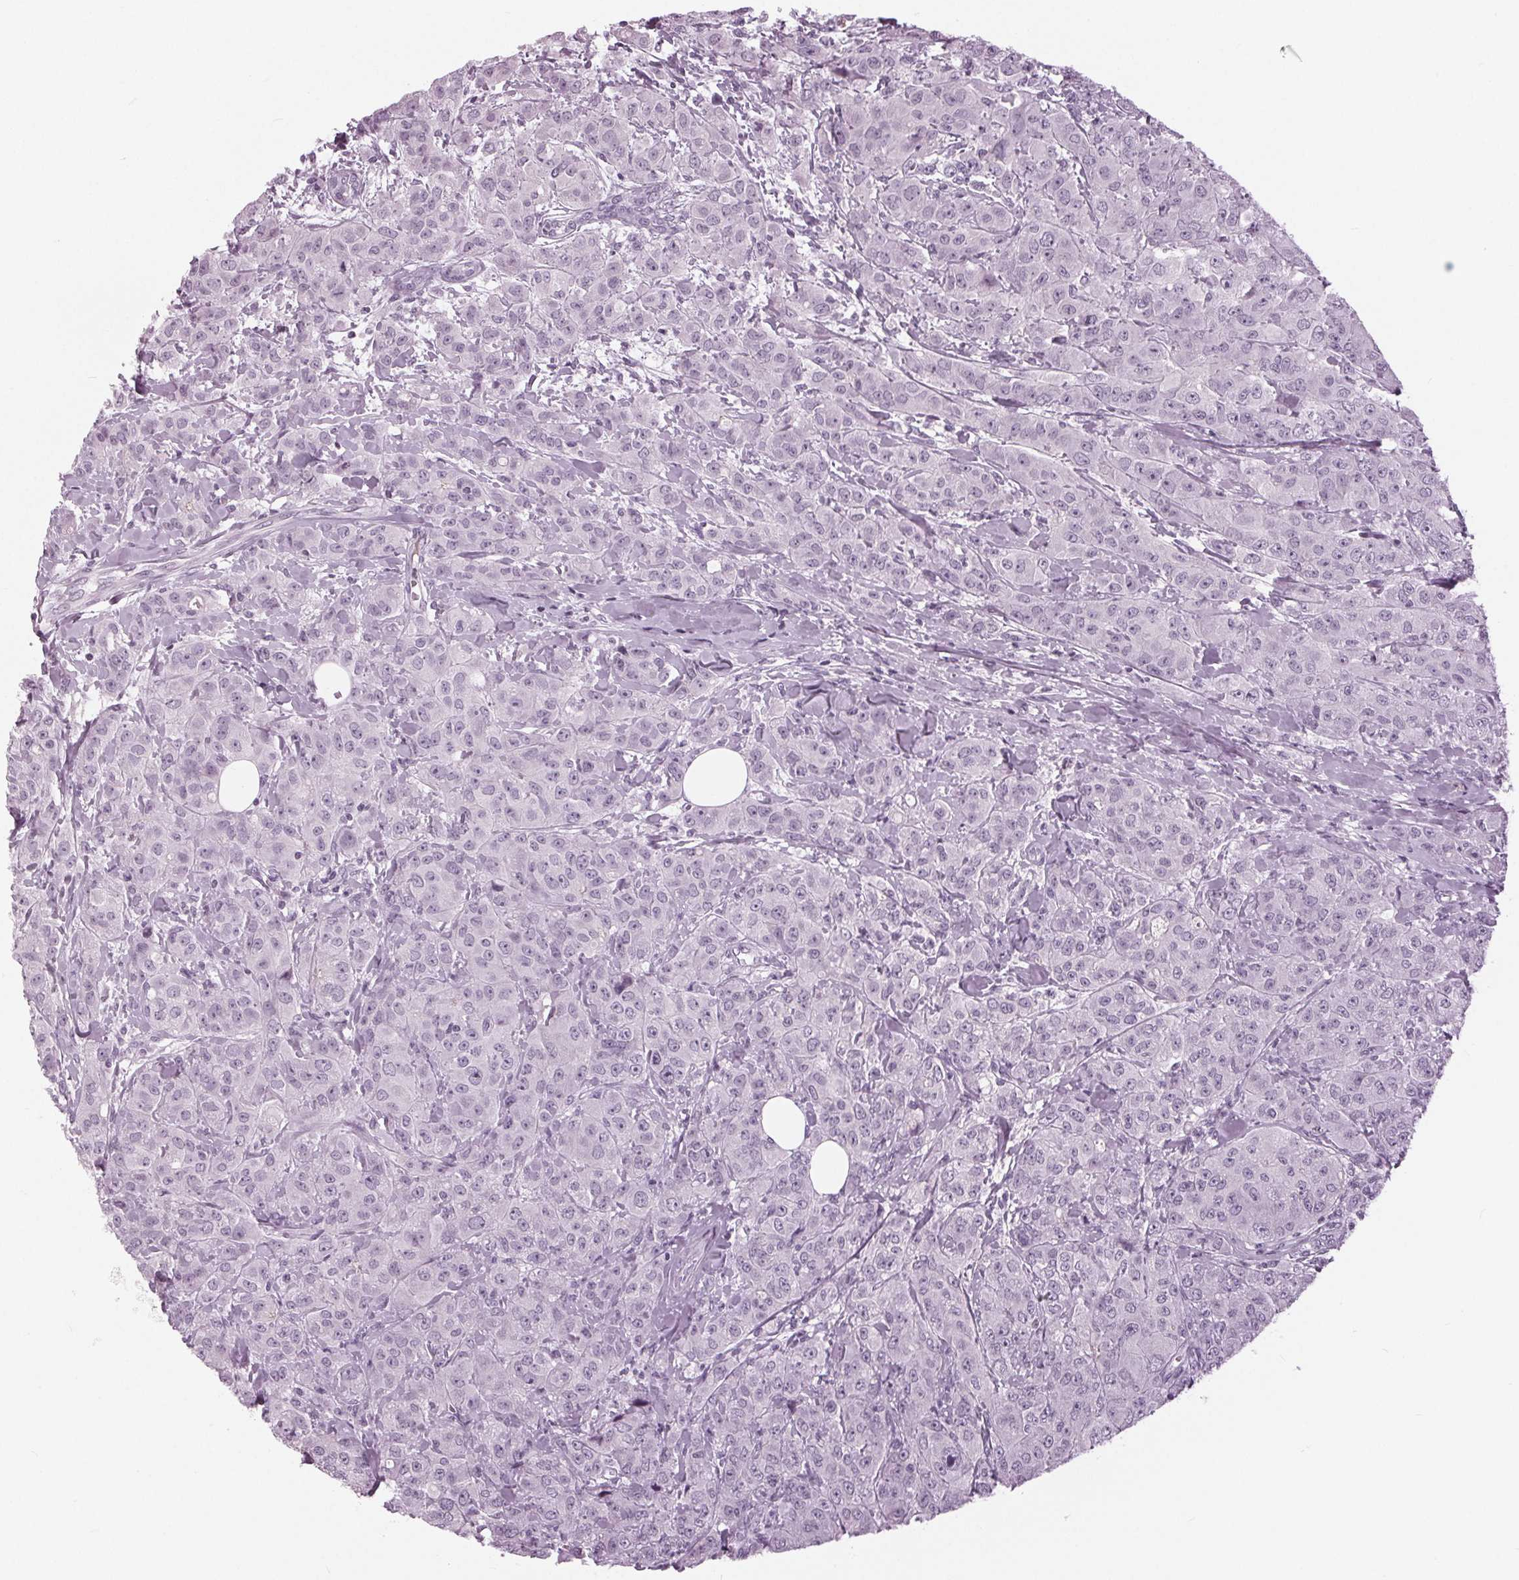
{"staining": {"intensity": "negative", "quantity": "none", "location": "none"}, "tissue": "breast cancer", "cell_type": "Tumor cells", "image_type": "cancer", "snomed": [{"axis": "morphology", "description": "Normal tissue, NOS"}, {"axis": "morphology", "description": "Duct carcinoma"}, {"axis": "topography", "description": "Breast"}], "caption": "This is an IHC histopathology image of breast cancer. There is no staining in tumor cells.", "gene": "SLC9A4", "patient": {"sex": "female", "age": 43}}